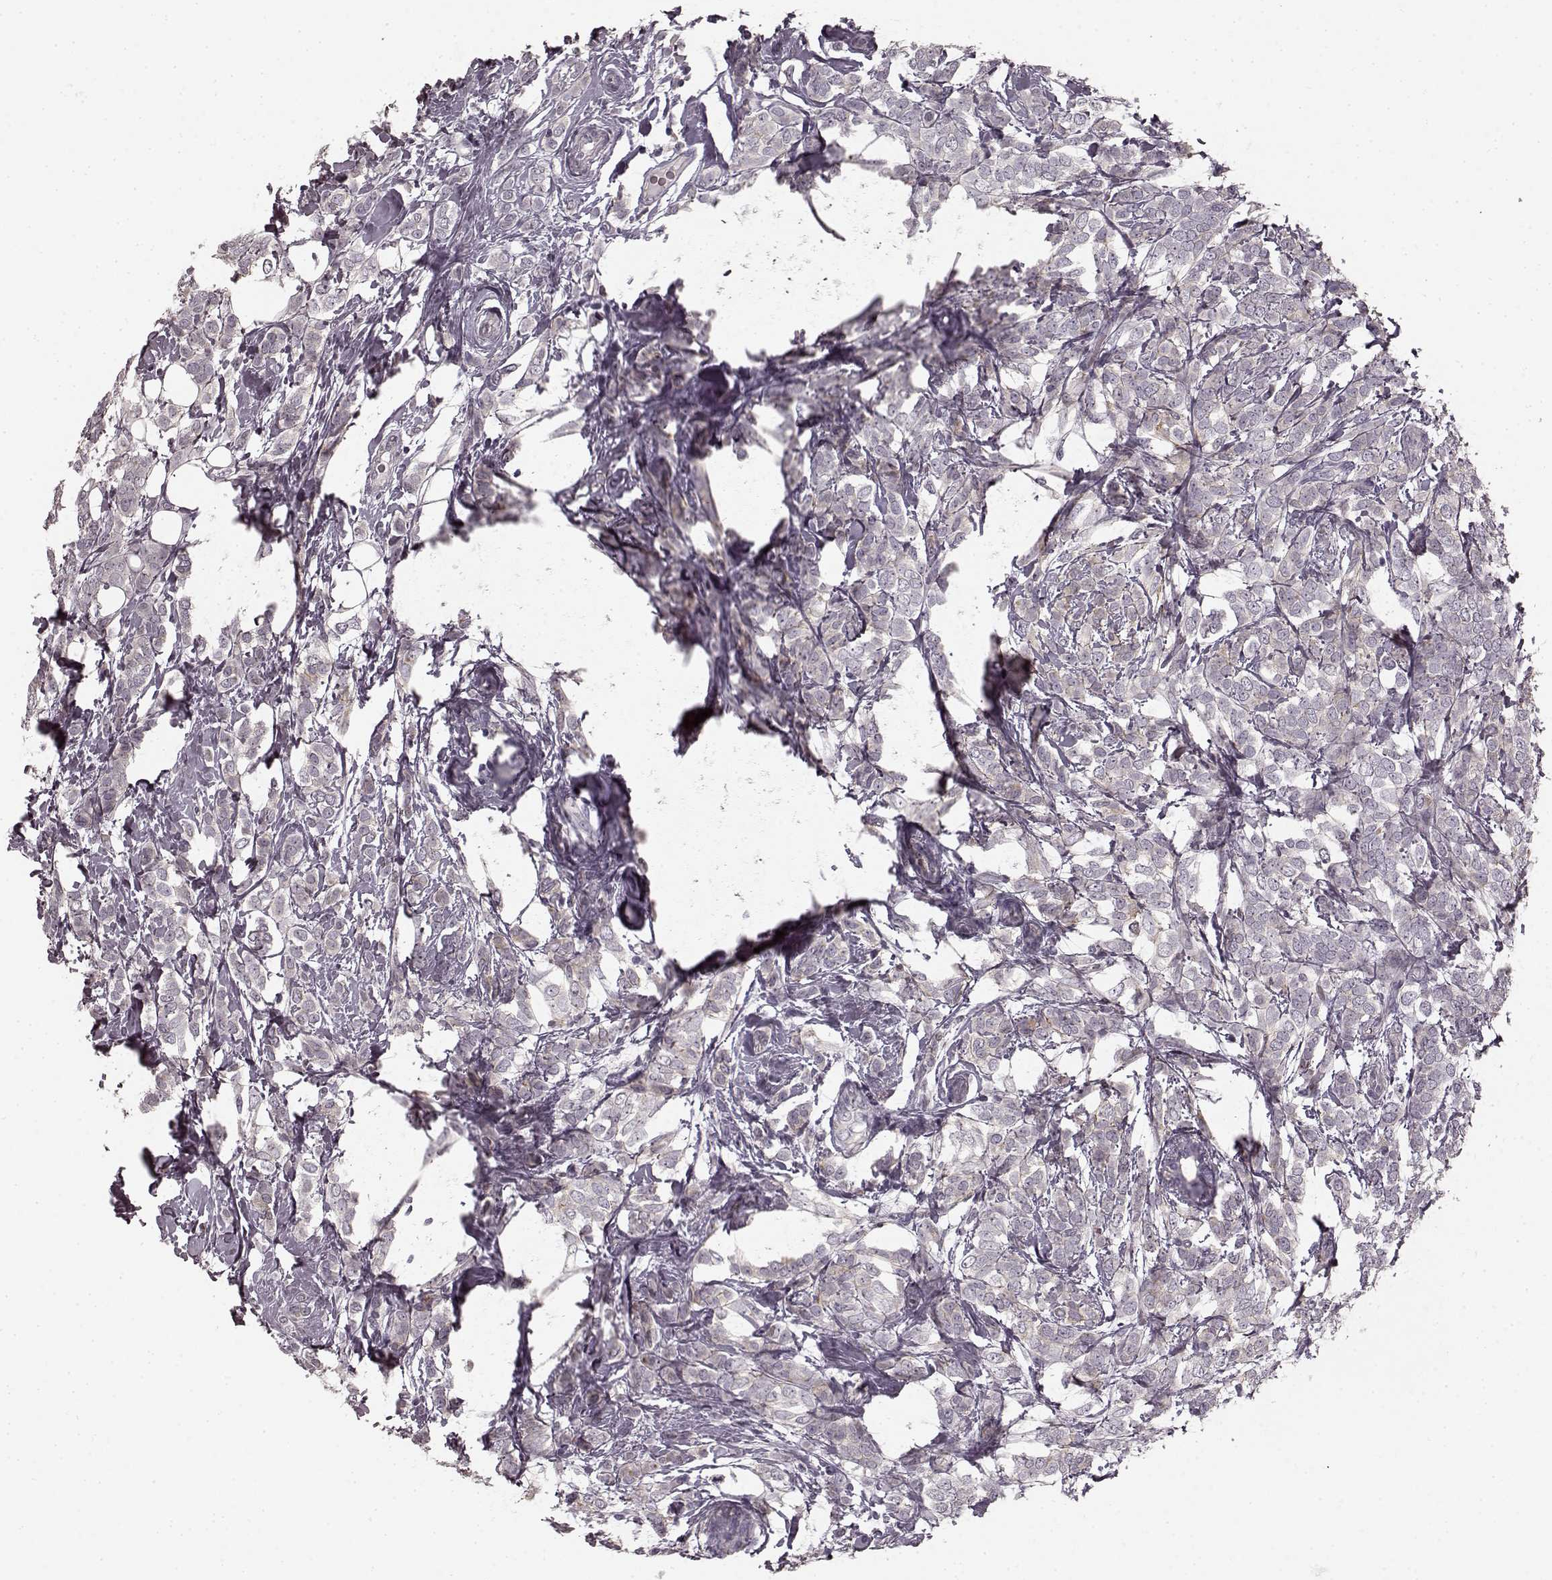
{"staining": {"intensity": "negative", "quantity": "none", "location": "none"}, "tissue": "breast cancer", "cell_type": "Tumor cells", "image_type": "cancer", "snomed": [{"axis": "morphology", "description": "Lobular carcinoma"}, {"axis": "topography", "description": "Breast"}], "caption": "A micrograph of human breast cancer (lobular carcinoma) is negative for staining in tumor cells.", "gene": "PRKCE", "patient": {"sex": "female", "age": 49}}